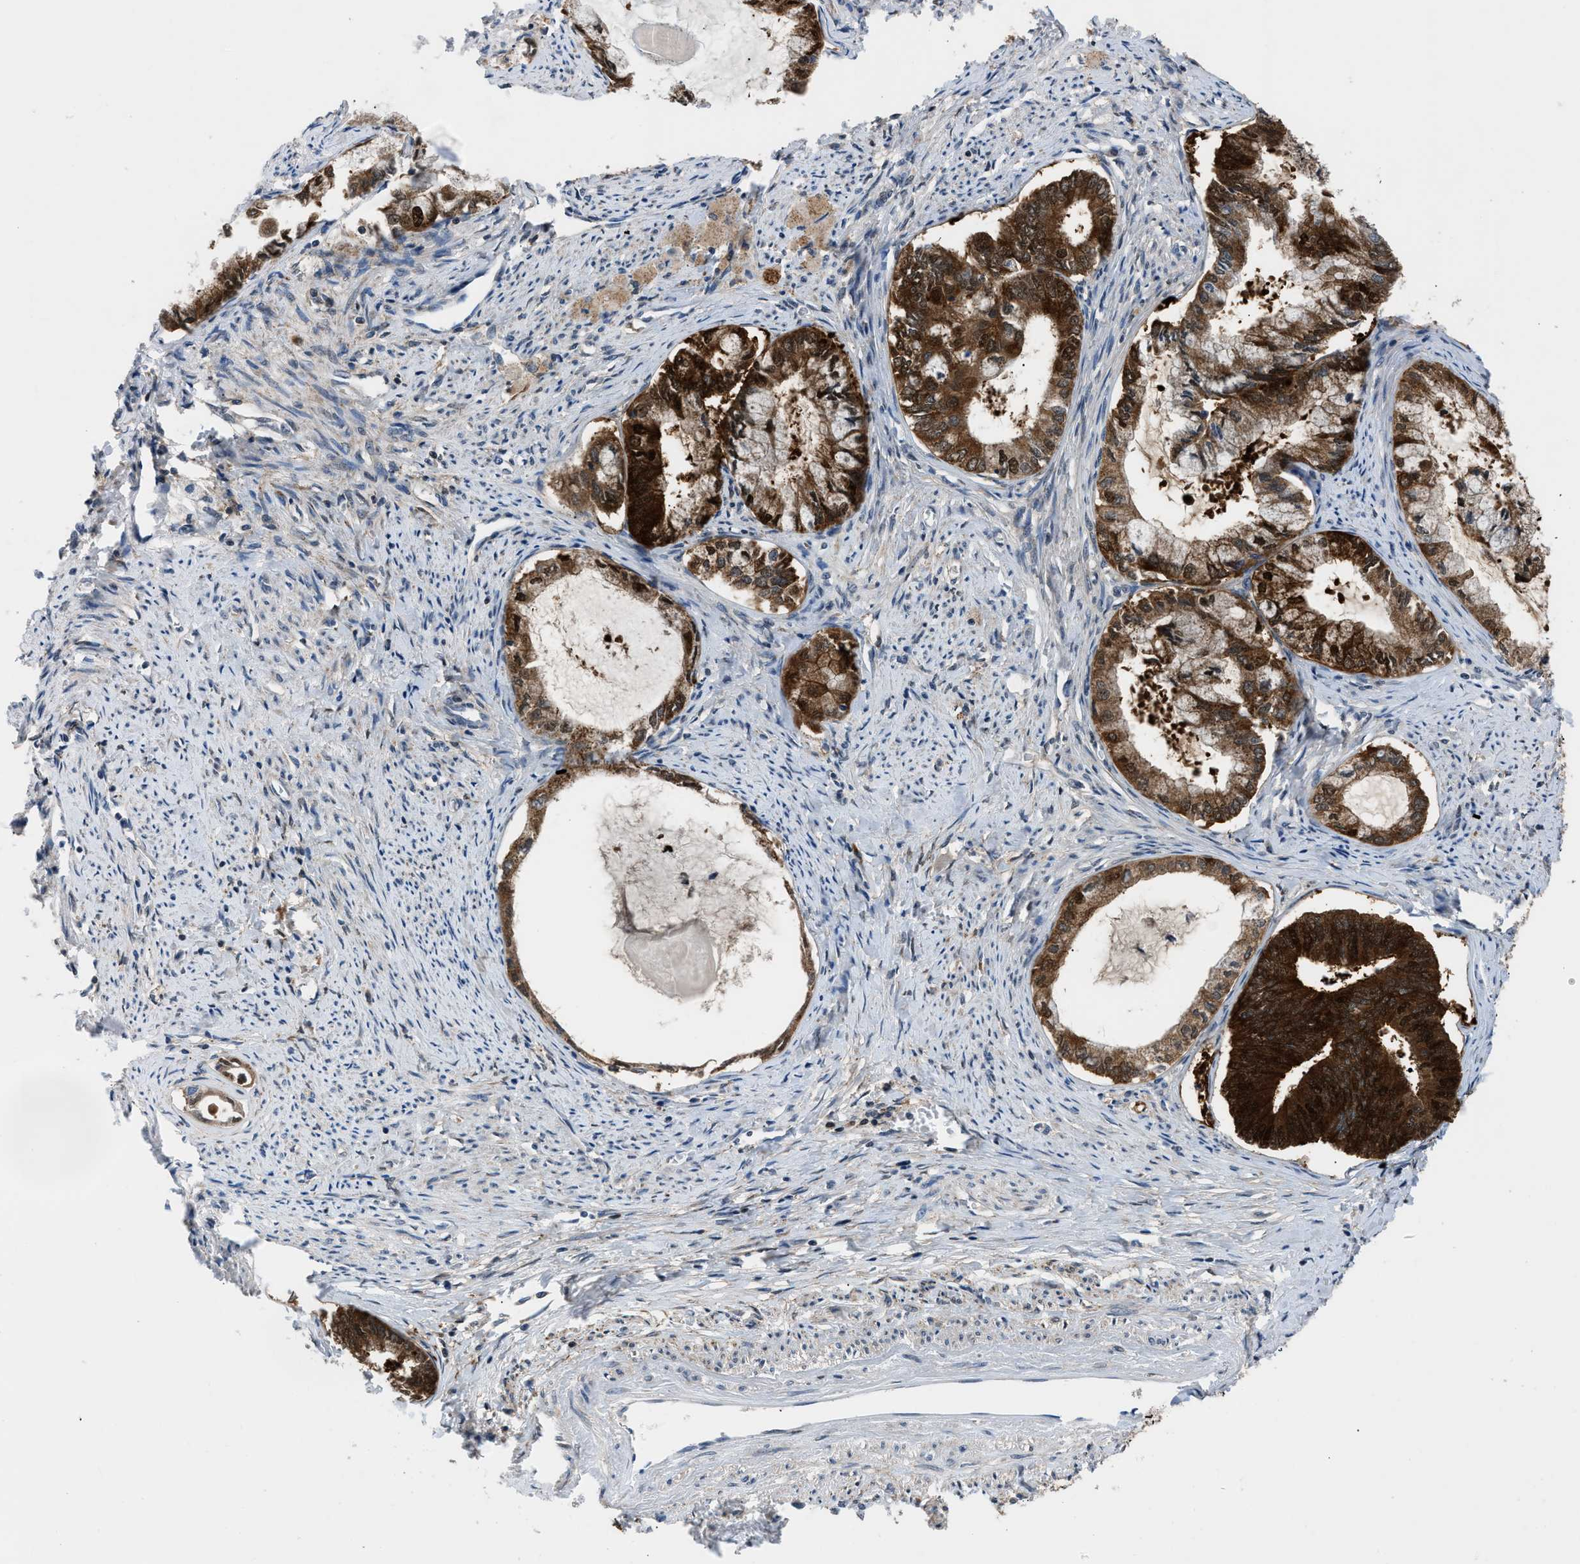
{"staining": {"intensity": "strong", "quantity": ">75%", "location": "cytoplasmic/membranous,nuclear"}, "tissue": "endometrial cancer", "cell_type": "Tumor cells", "image_type": "cancer", "snomed": [{"axis": "morphology", "description": "Adenocarcinoma, NOS"}, {"axis": "topography", "description": "Endometrium"}], "caption": "Immunohistochemistry micrograph of endometrial adenocarcinoma stained for a protein (brown), which displays high levels of strong cytoplasmic/membranous and nuclear positivity in approximately >75% of tumor cells.", "gene": "TMEM45B", "patient": {"sex": "female", "age": 86}}